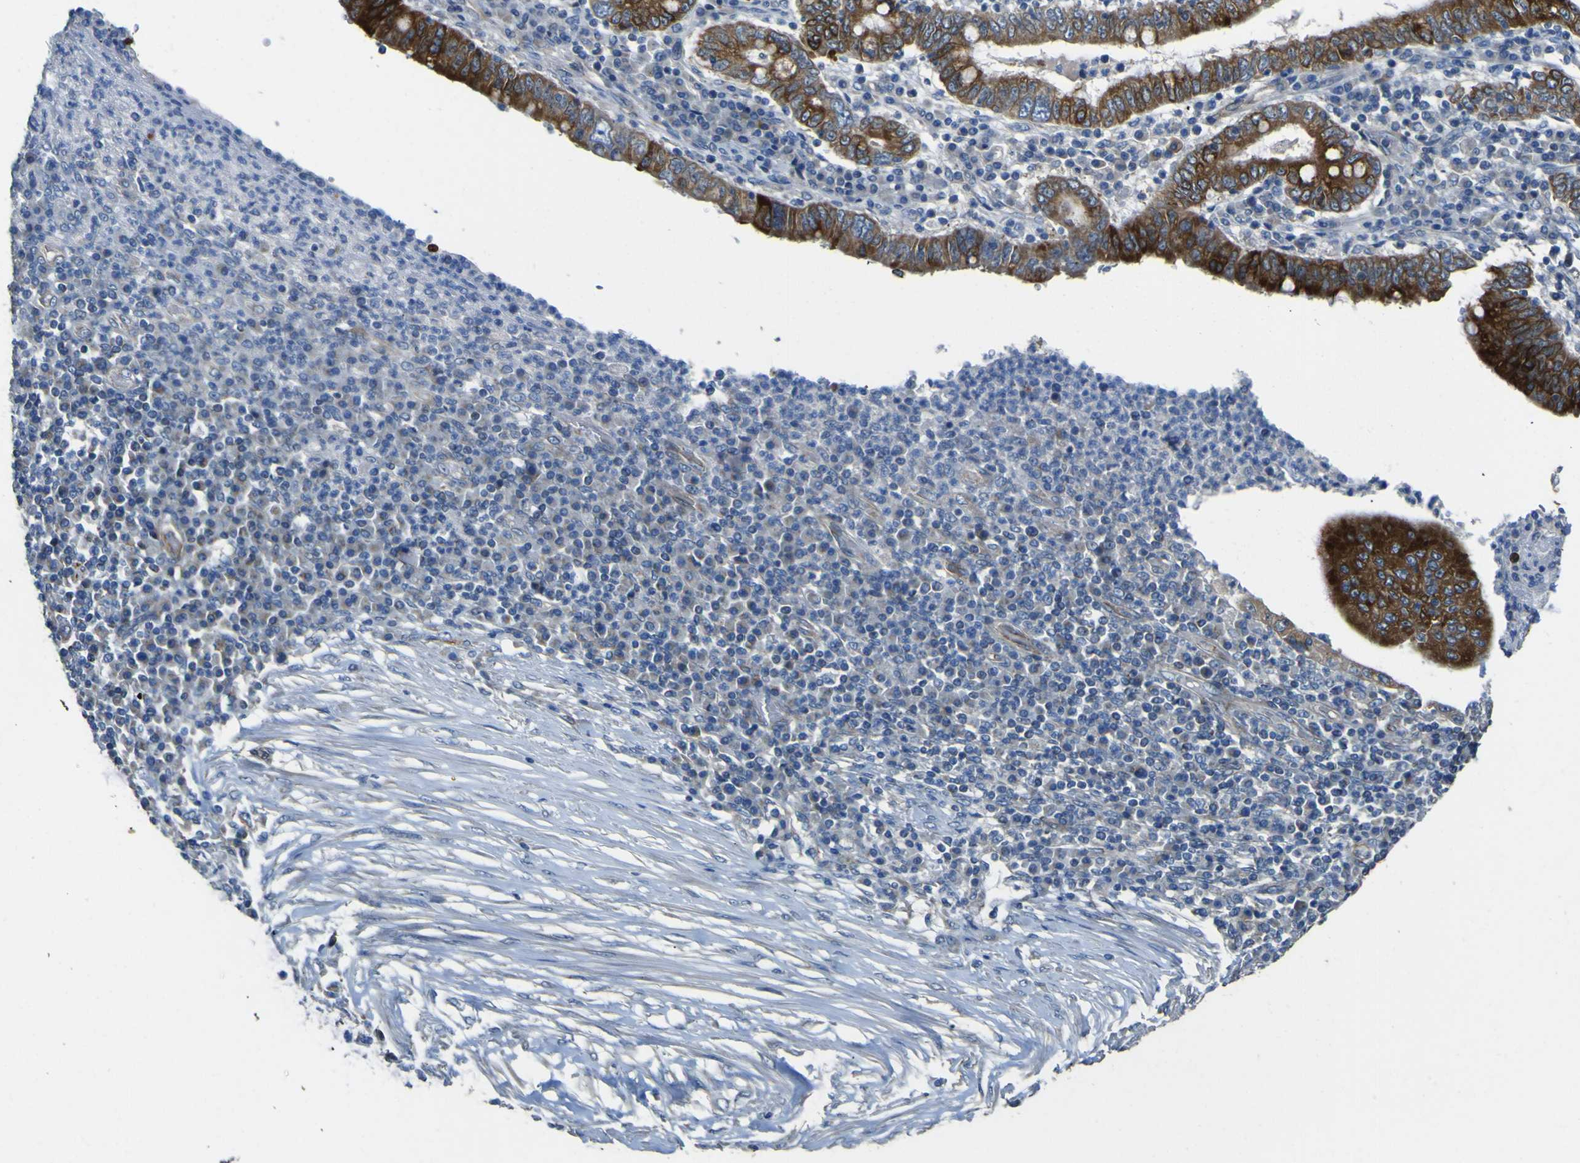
{"staining": {"intensity": "strong", "quantity": ">75%", "location": "cytoplasmic/membranous"}, "tissue": "stomach cancer", "cell_type": "Tumor cells", "image_type": "cancer", "snomed": [{"axis": "morphology", "description": "Normal tissue, NOS"}, {"axis": "morphology", "description": "Adenocarcinoma, NOS"}, {"axis": "topography", "description": "Esophagus"}, {"axis": "topography", "description": "Stomach, upper"}, {"axis": "topography", "description": "Peripheral nerve tissue"}], "caption": "A photomicrograph of human adenocarcinoma (stomach) stained for a protein demonstrates strong cytoplasmic/membranous brown staining in tumor cells.", "gene": "ALDH18A1", "patient": {"sex": "male", "age": 62}}